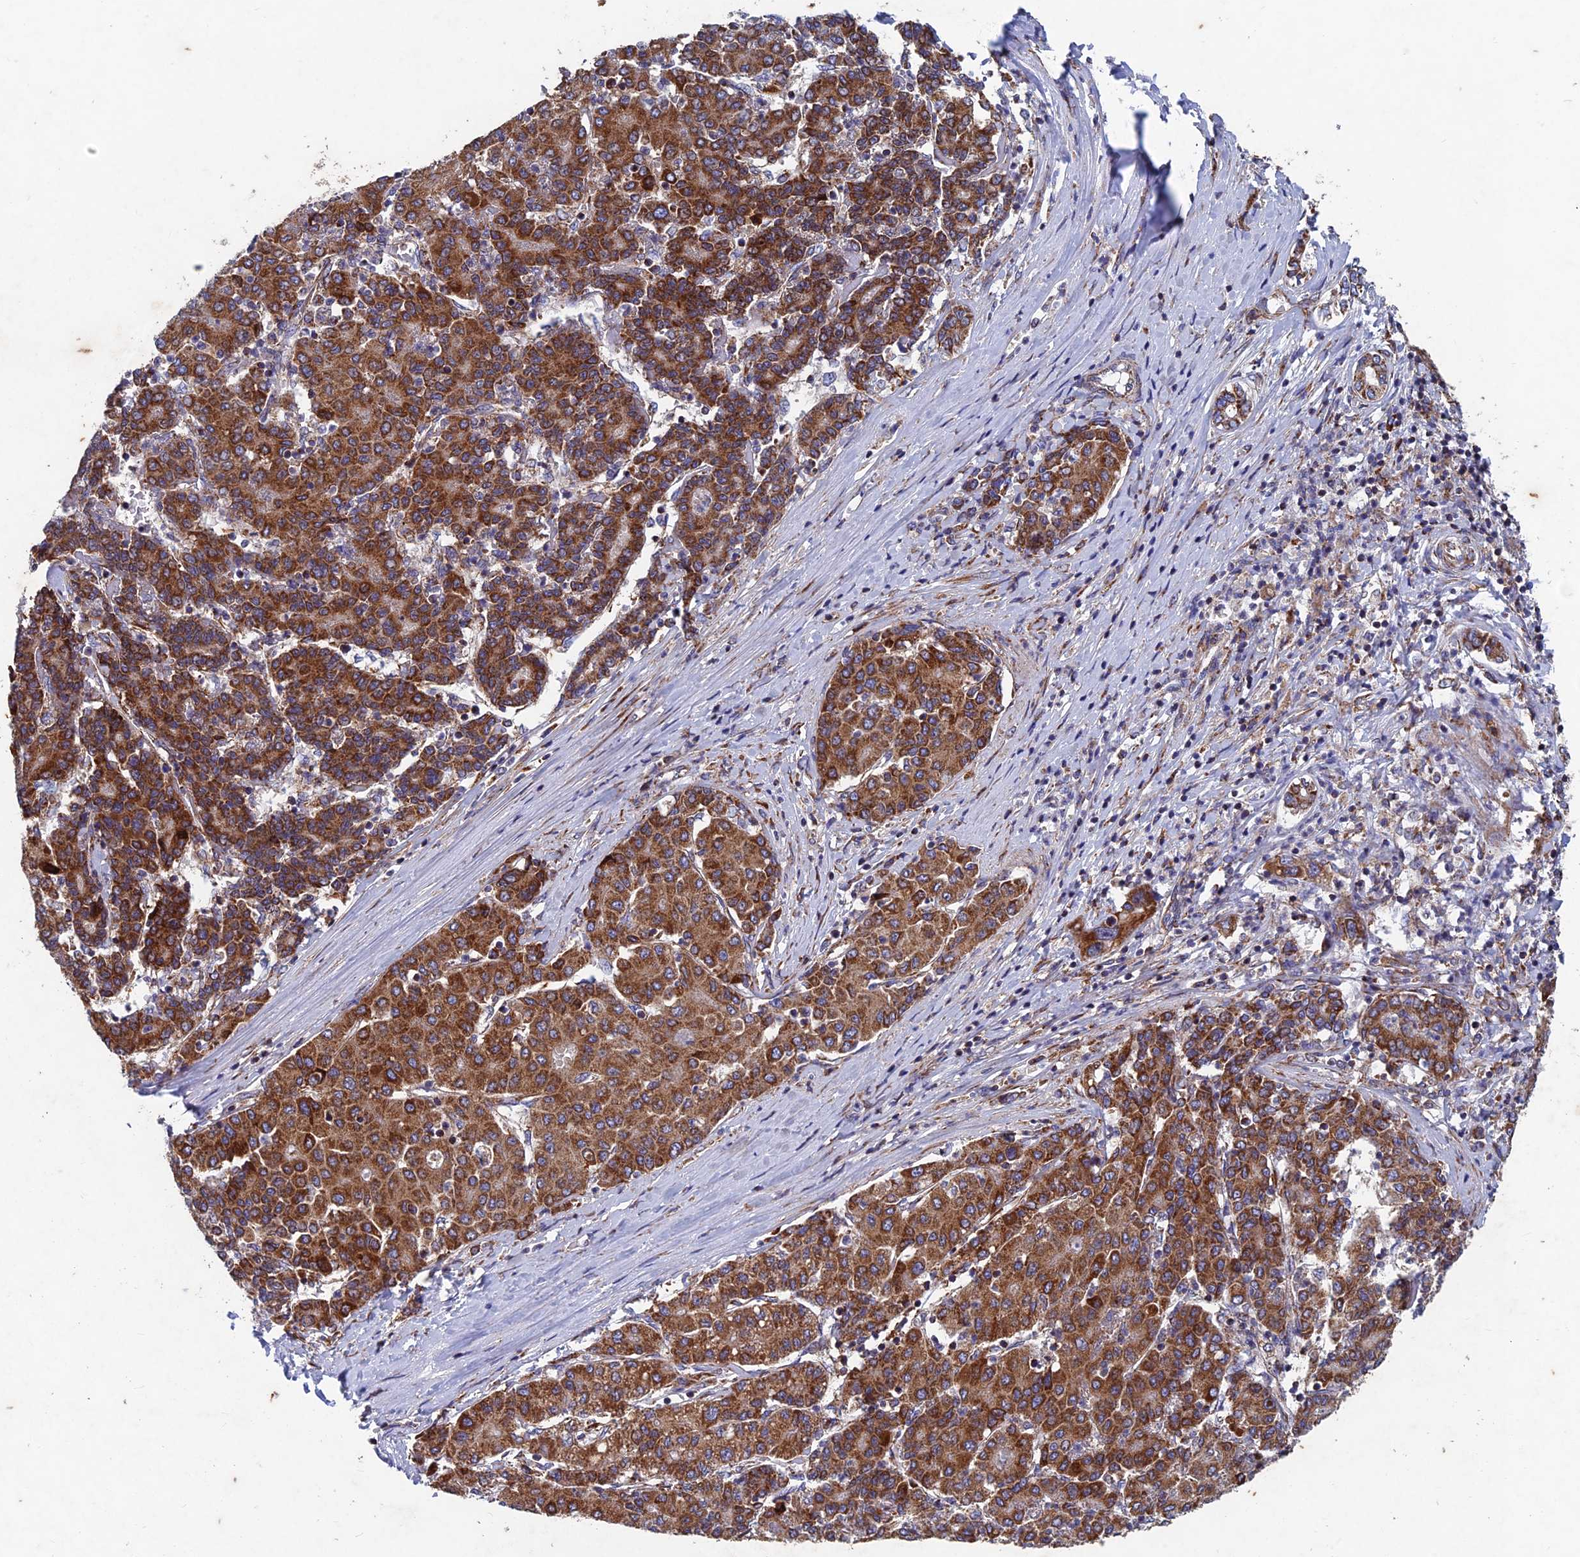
{"staining": {"intensity": "strong", "quantity": ">75%", "location": "cytoplasmic/membranous"}, "tissue": "liver cancer", "cell_type": "Tumor cells", "image_type": "cancer", "snomed": [{"axis": "morphology", "description": "Carcinoma, Hepatocellular, NOS"}, {"axis": "topography", "description": "Liver"}], "caption": "A high amount of strong cytoplasmic/membranous staining is present in approximately >75% of tumor cells in liver cancer tissue.", "gene": "AP4S1", "patient": {"sex": "male", "age": 65}}